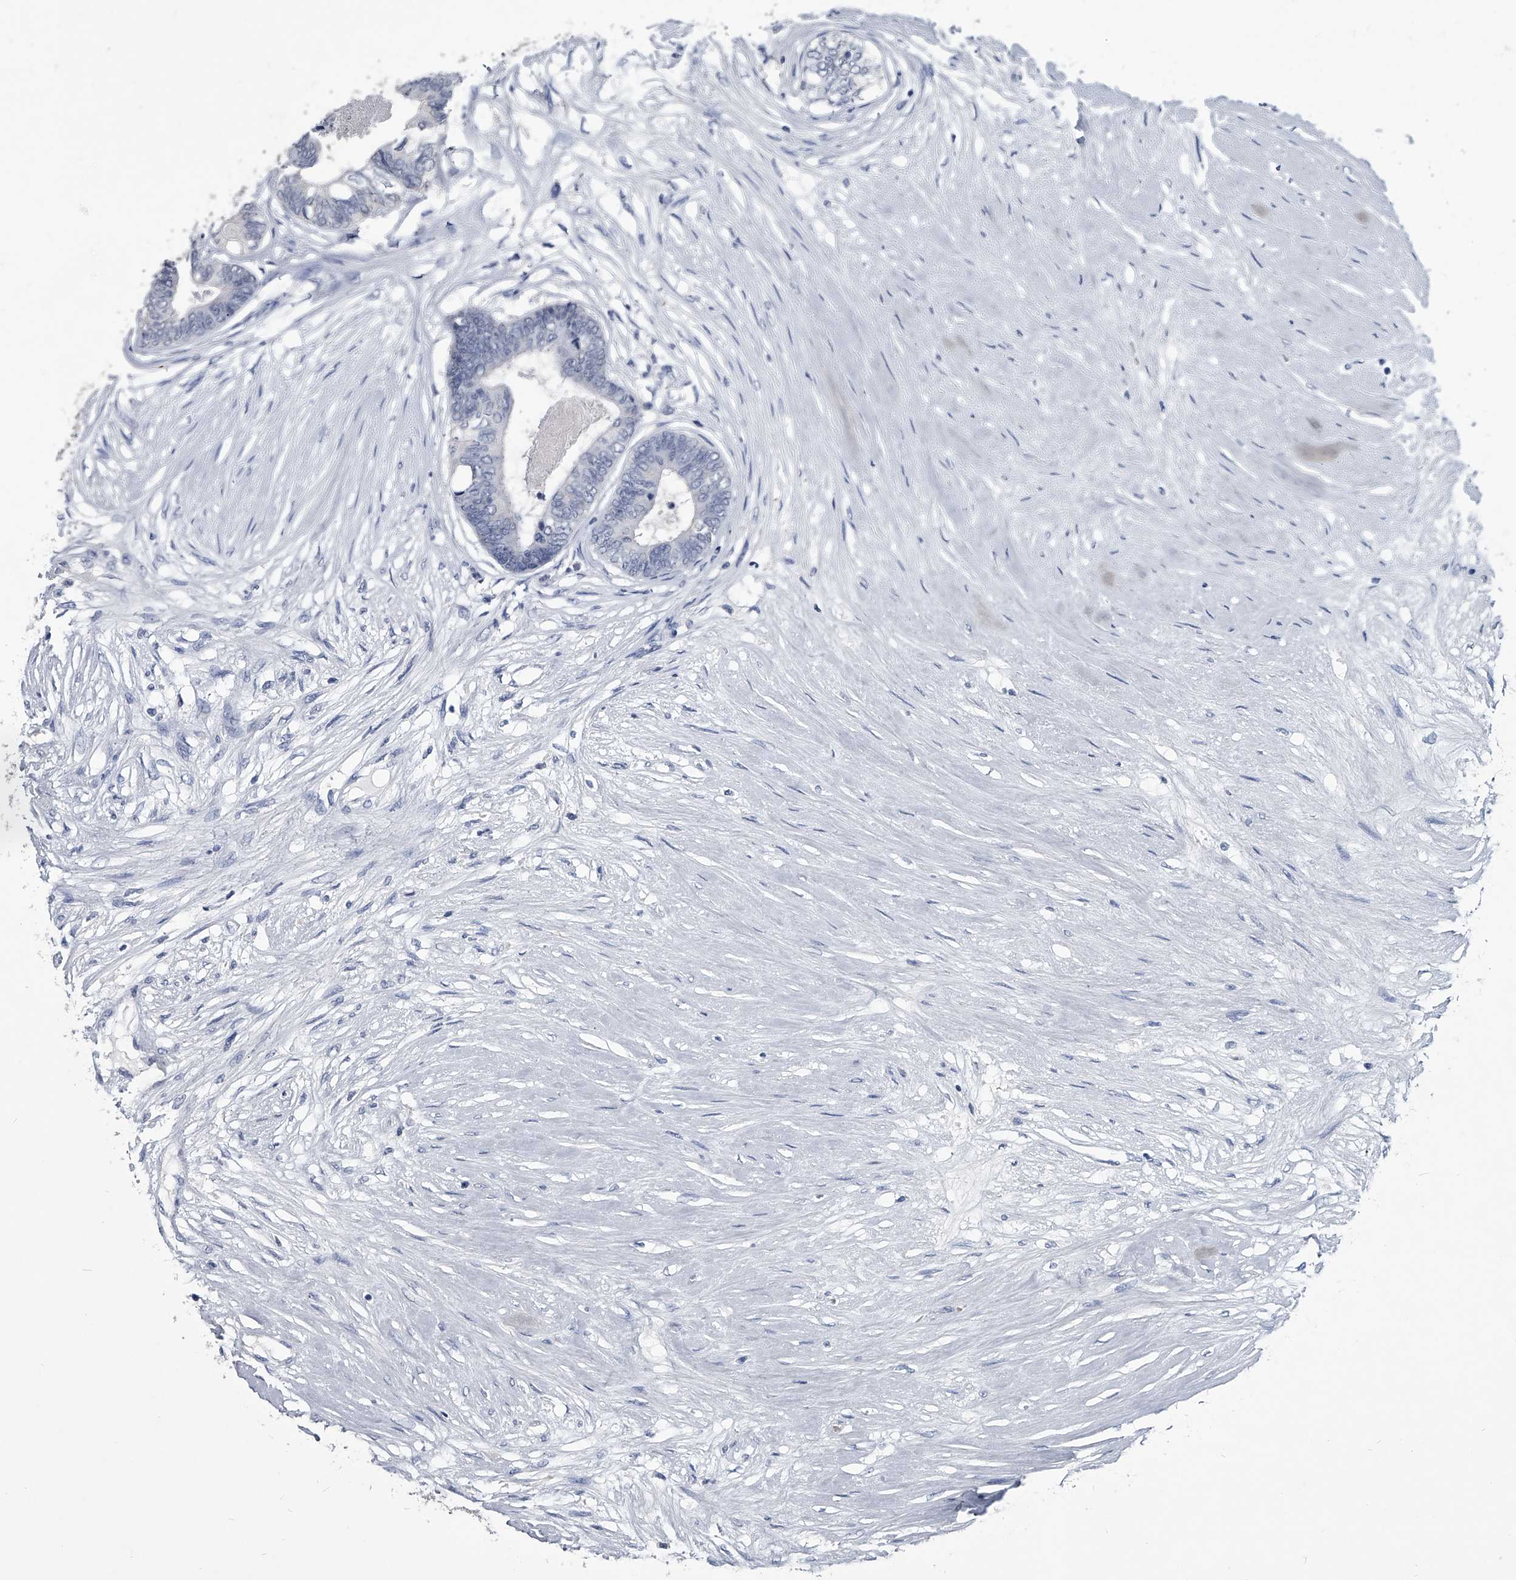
{"staining": {"intensity": "negative", "quantity": "none", "location": "none"}, "tissue": "colorectal cancer", "cell_type": "Tumor cells", "image_type": "cancer", "snomed": [{"axis": "morphology", "description": "Adenocarcinoma, NOS"}, {"axis": "topography", "description": "Rectum"}], "caption": "An immunohistochemistry (IHC) micrograph of colorectal cancer is shown. There is no staining in tumor cells of colorectal cancer. (Immunohistochemistry, brightfield microscopy, high magnification).", "gene": "BCAS1", "patient": {"sex": "male", "age": 63}}